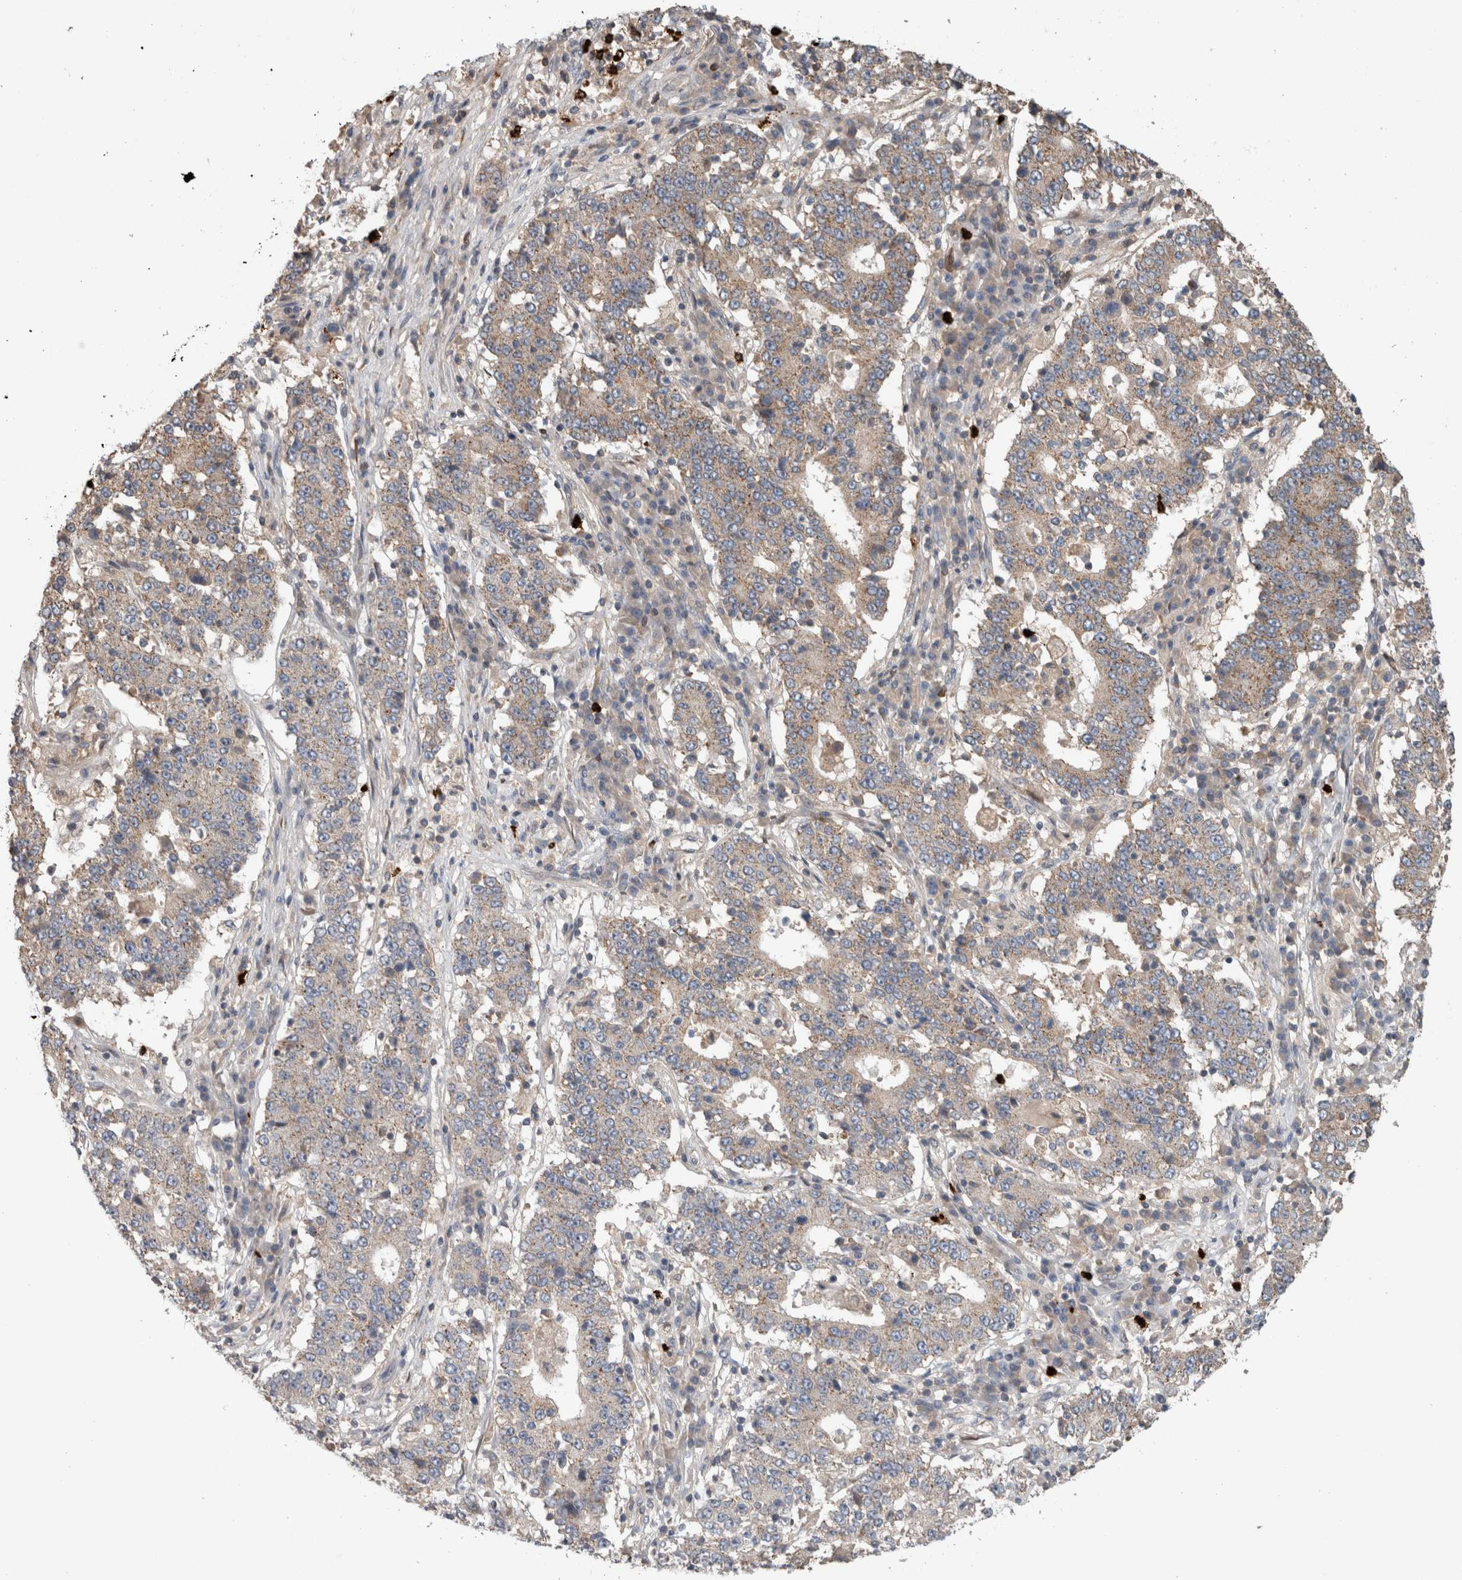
{"staining": {"intensity": "weak", "quantity": "<25%", "location": "cytoplasmic/membranous"}, "tissue": "stomach cancer", "cell_type": "Tumor cells", "image_type": "cancer", "snomed": [{"axis": "morphology", "description": "Adenocarcinoma, NOS"}, {"axis": "topography", "description": "Stomach"}], "caption": "Human stomach adenocarcinoma stained for a protein using IHC displays no expression in tumor cells.", "gene": "TARBP1", "patient": {"sex": "male", "age": 59}}